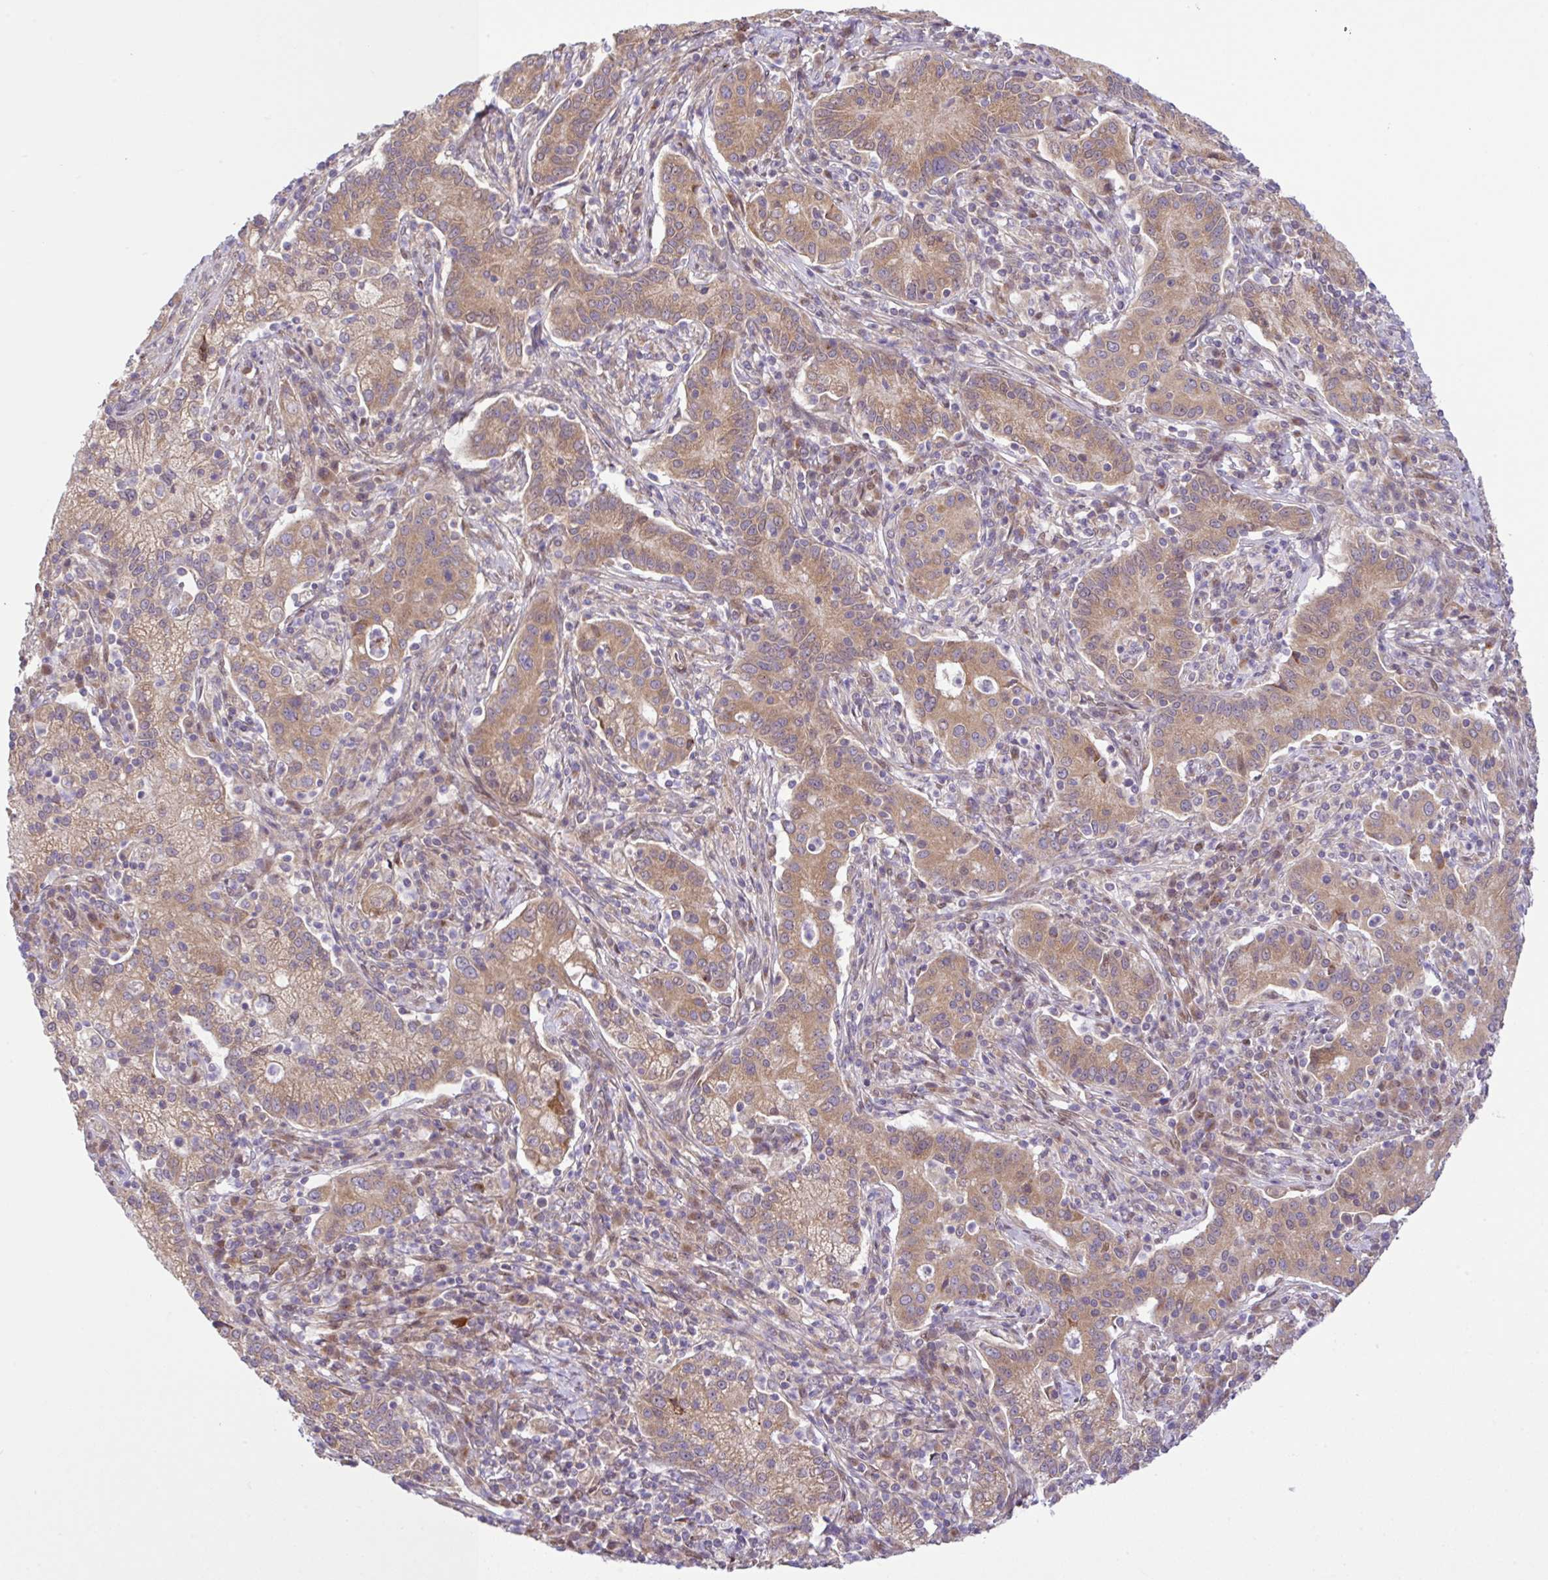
{"staining": {"intensity": "moderate", "quantity": "25%-75%", "location": "cytoplasmic/membranous"}, "tissue": "cervical cancer", "cell_type": "Tumor cells", "image_type": "cancer", "snomed": [{"axis": "morphology", "description": "Normal tissue, NOS"}, {"axis": "morphology", "description": "Adenocarcinoma, NOS"}, {"axis": "topography", "description": "Cervix"}], "caption": "Tumor cells reveal medium levels of moderate cytoplasmic/membranous positivity in about 25%-75% of cells in human cervical cancer (adenocarcinoma).", "gene": "UBE4A", "patient": {"sex": "female", "age": 44}}